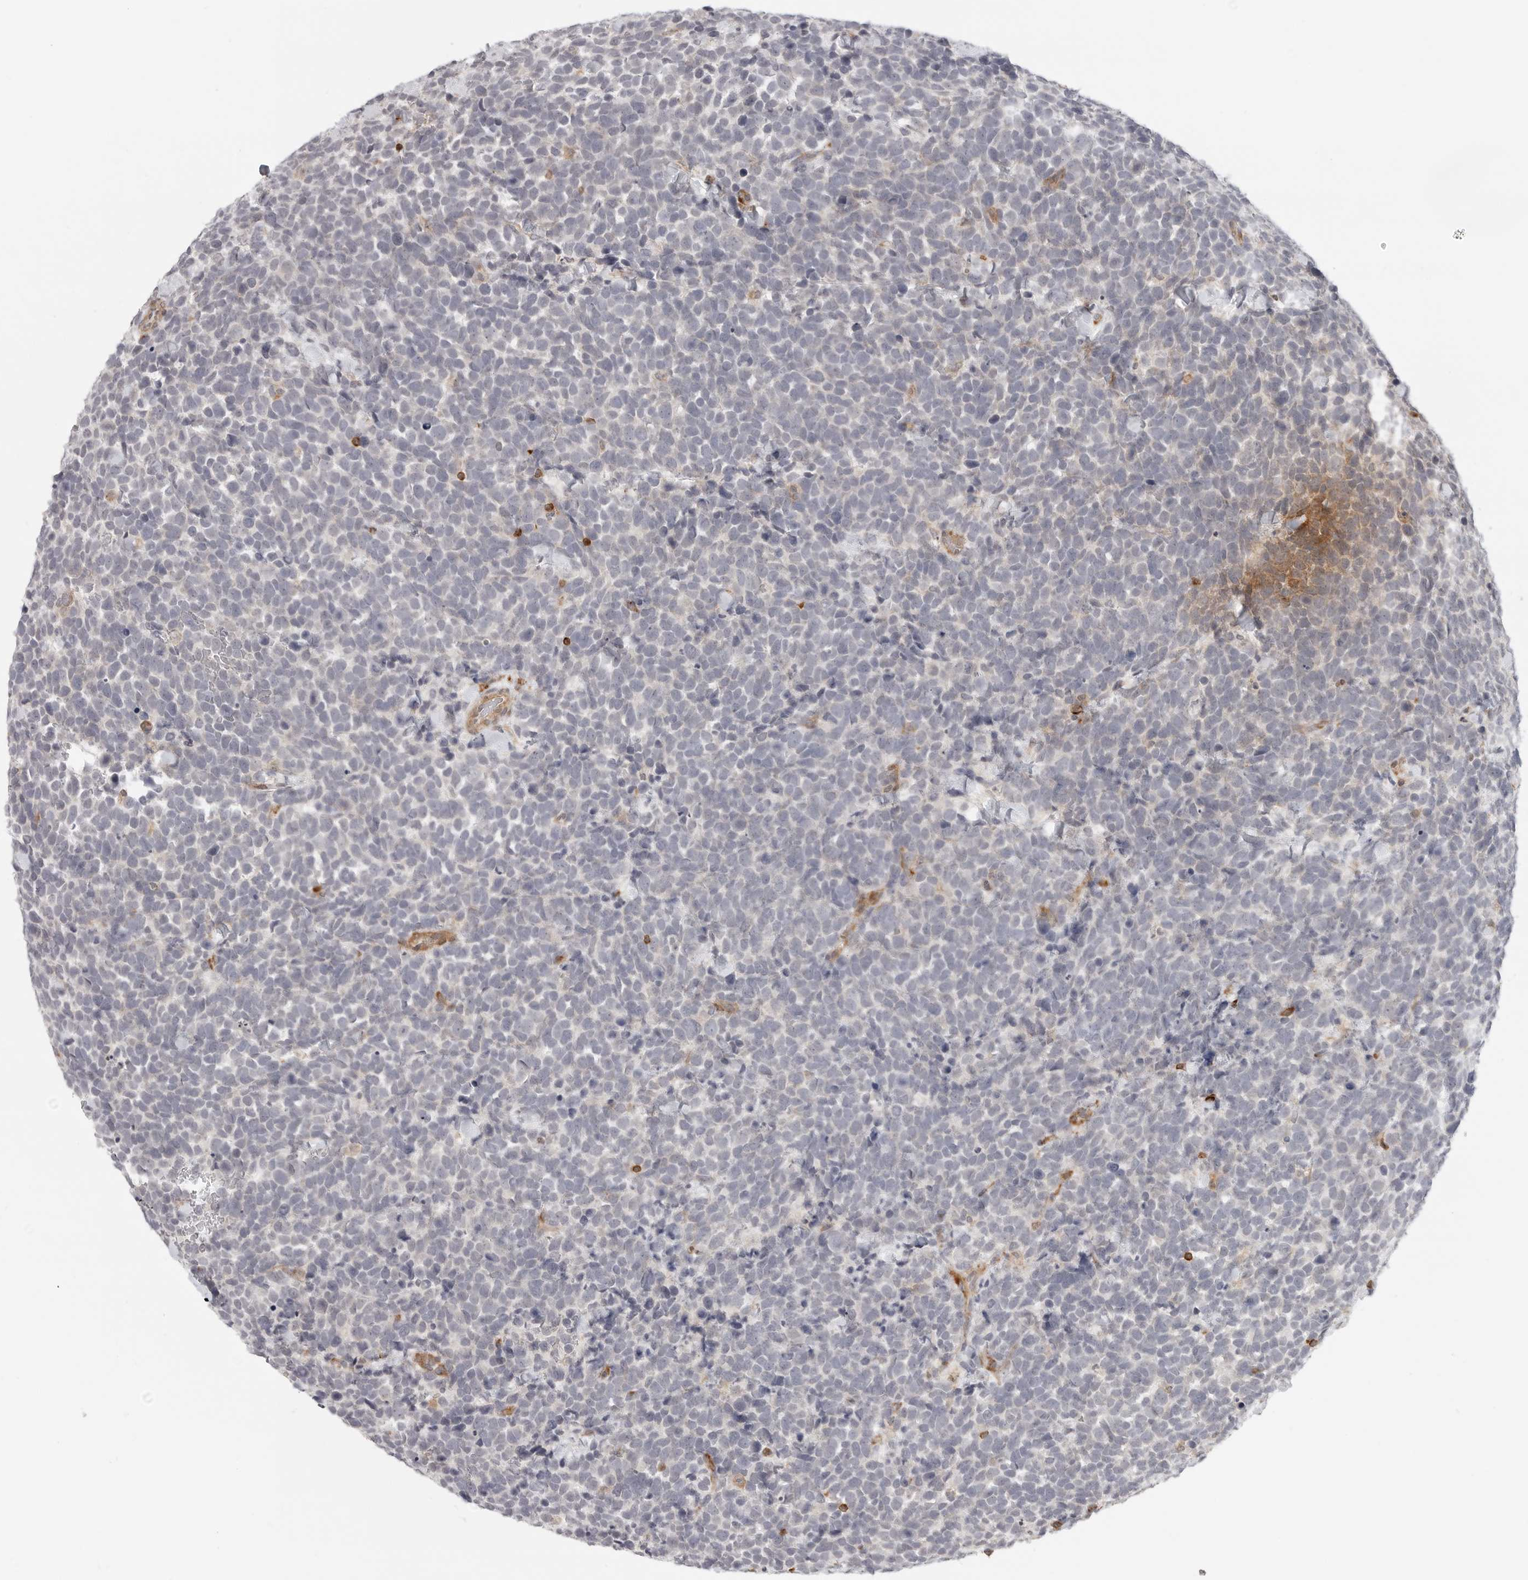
{"staining": {"intensity": "negative", "quantity": "none", "location": "none"}, "tissue": "urothelial cancer", "cell_type": "Tumor cells", "image_type": "cancer", "snomed": [{"axis": "morphology", "description": "Urothelial carcinoma, High grade"}, {"axis": "topography", "description": "Urinary bladder"}], "caption": "IHC image of urothelial carcinoma (high-grade) stained for a protein (brown), which shows no expression in tumor cells.", "gene": "SH3KBP1", "patient": {"sex": "female", "age": 82}}